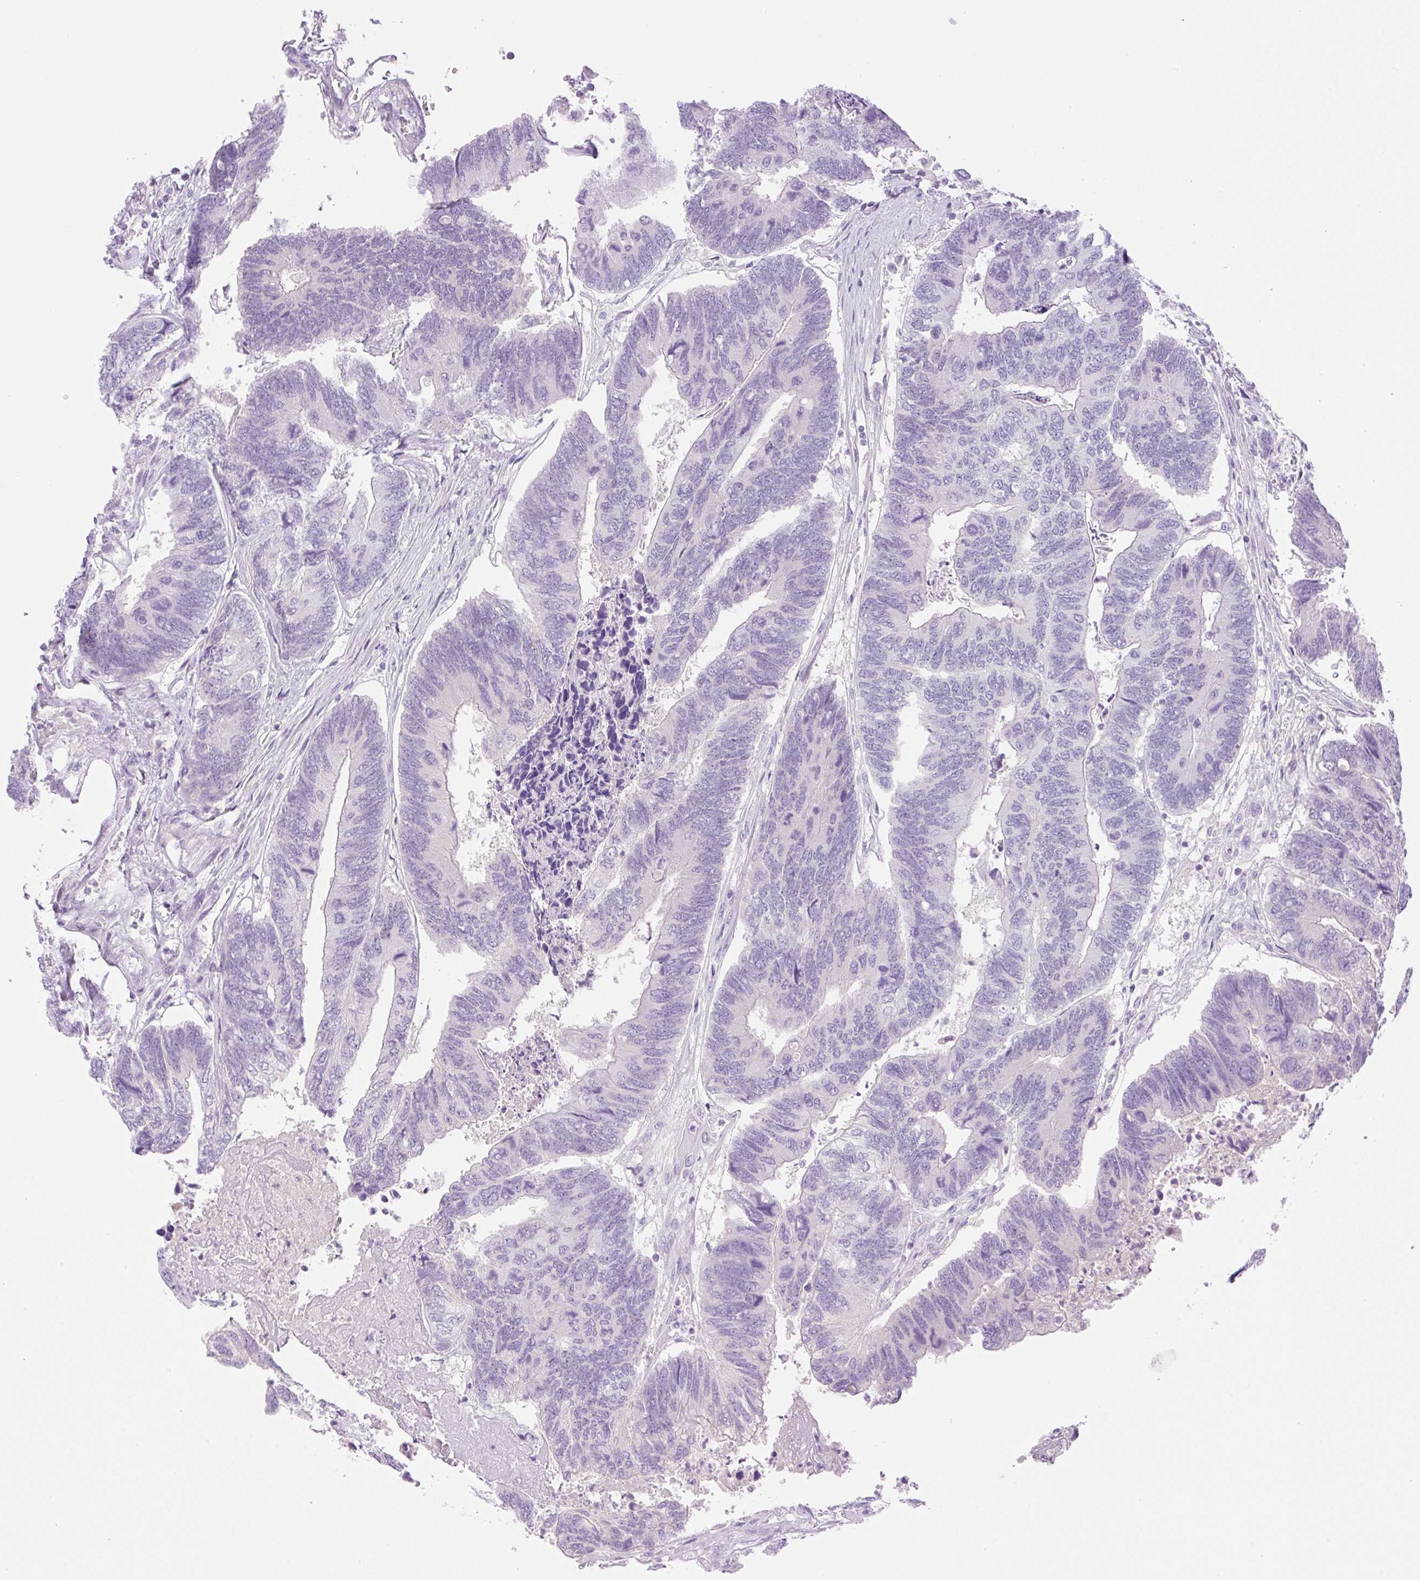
{"staining": {"intensity": "negative", "quantity": "none", "location": "none"}, "tissue": "colorectal cancer", "cell_type": "Tumor cells", "image_type": "cancer", "snomed": [{"axis": "morphology", "description": "Adenocarcinoma, NOS"}, {"axis": "topography", "description": "Colon"}], "caption": "This is an IHC image of human adenocarcinoma (colorectal). There is no positivity in tumor cells.", "gene": "PALM3", "patient": {"sex": "female", "age": 67}}